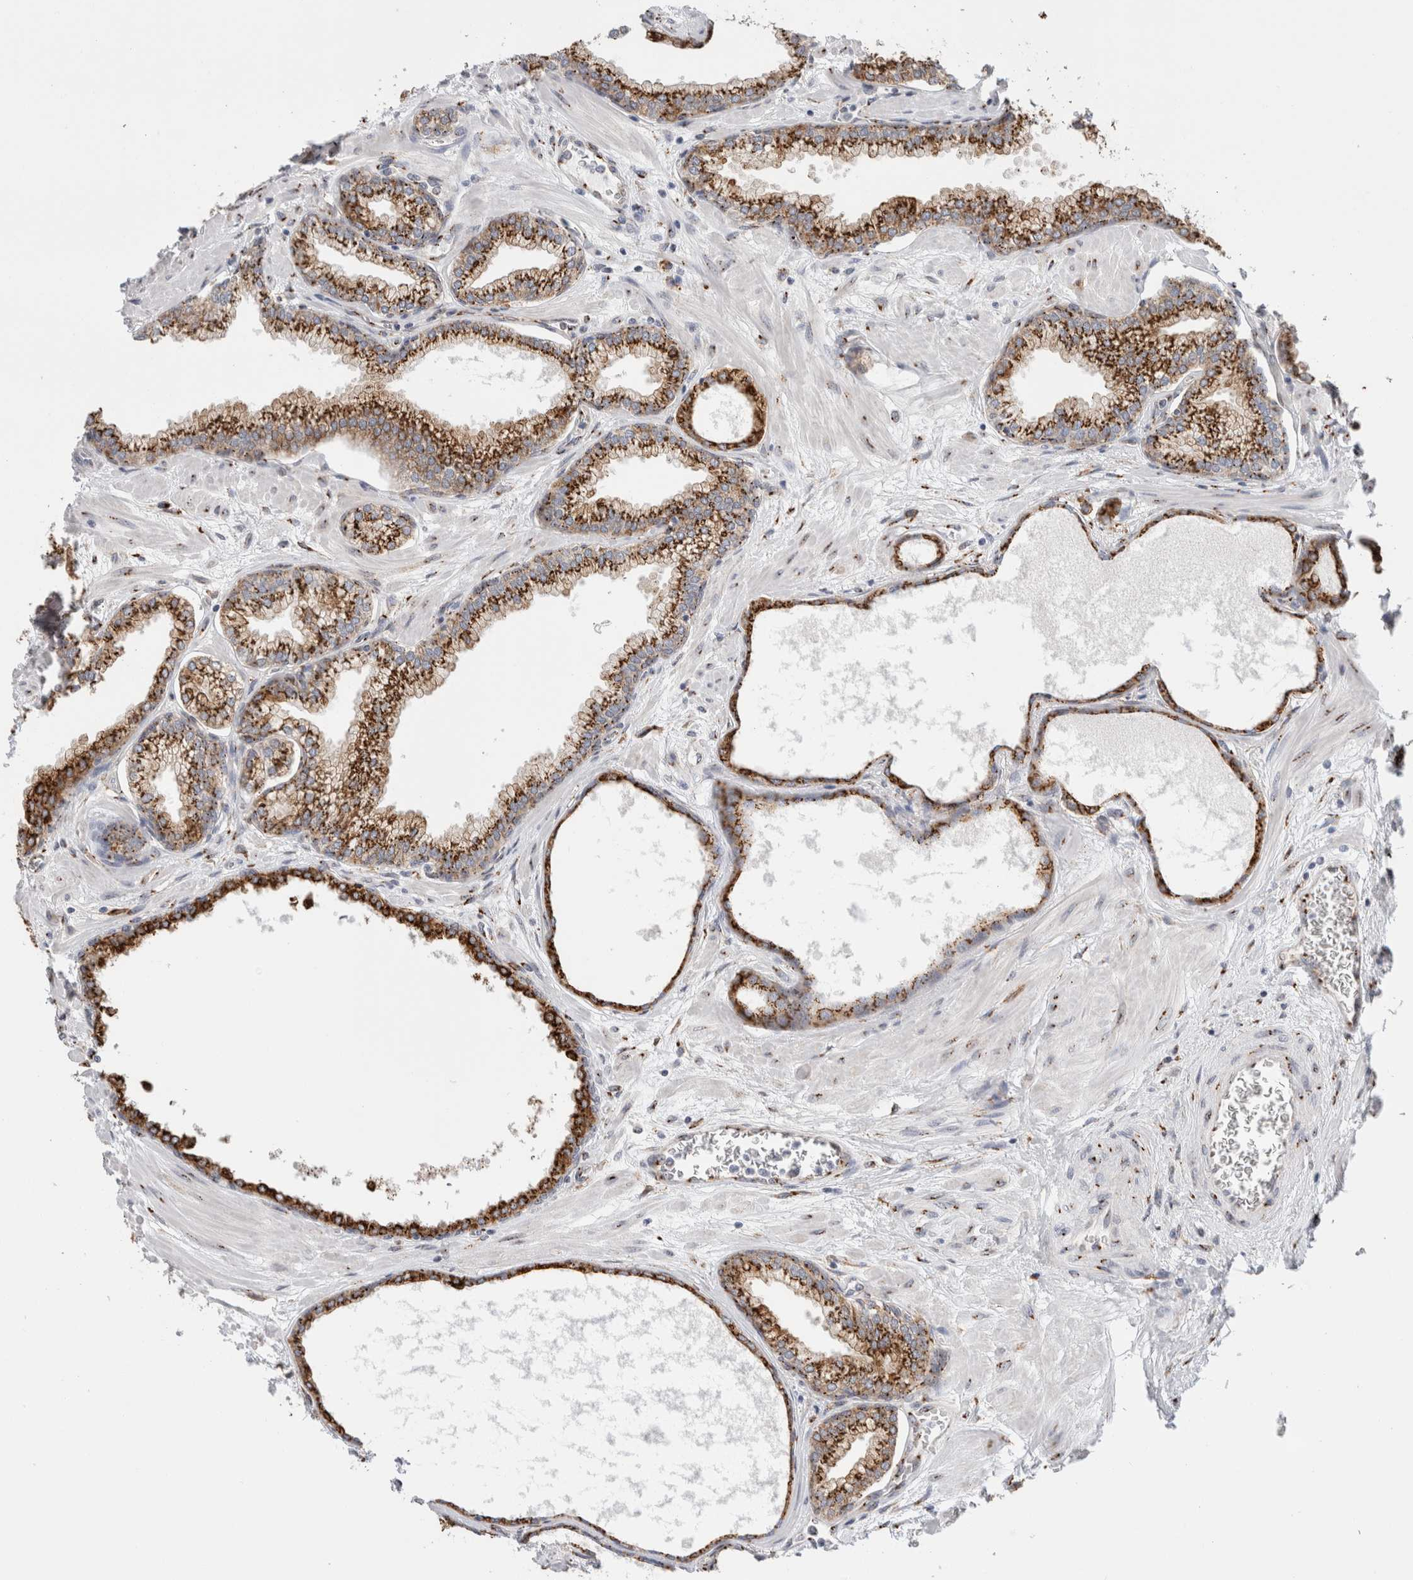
{"staining": {"intensity": "strong", "quantity": ">75%", "location": "cytoplasmic/membranous"}, "tissue": "prostate", "cell_type": "Glandular cells", "image_type": "normal", "snomed": [{"axis": "morphology", "description": "Normal tissue, NOS"}, {"axis": "morphology", "description": "Urothelial carcinoma, Low grade"}, {"axis": "topography", "description": "Urinary bladder"}, {"axis": "topography", "description": "Prostate"}], "caption": "There is high levels of strong cytoplasmic/membranous expression in glandular cells of benign prostate, as demonstrated by immunohistochemical staining (brown color).", "gene": "MCFD2", "patient": {"sex": "male", "age": 60}}